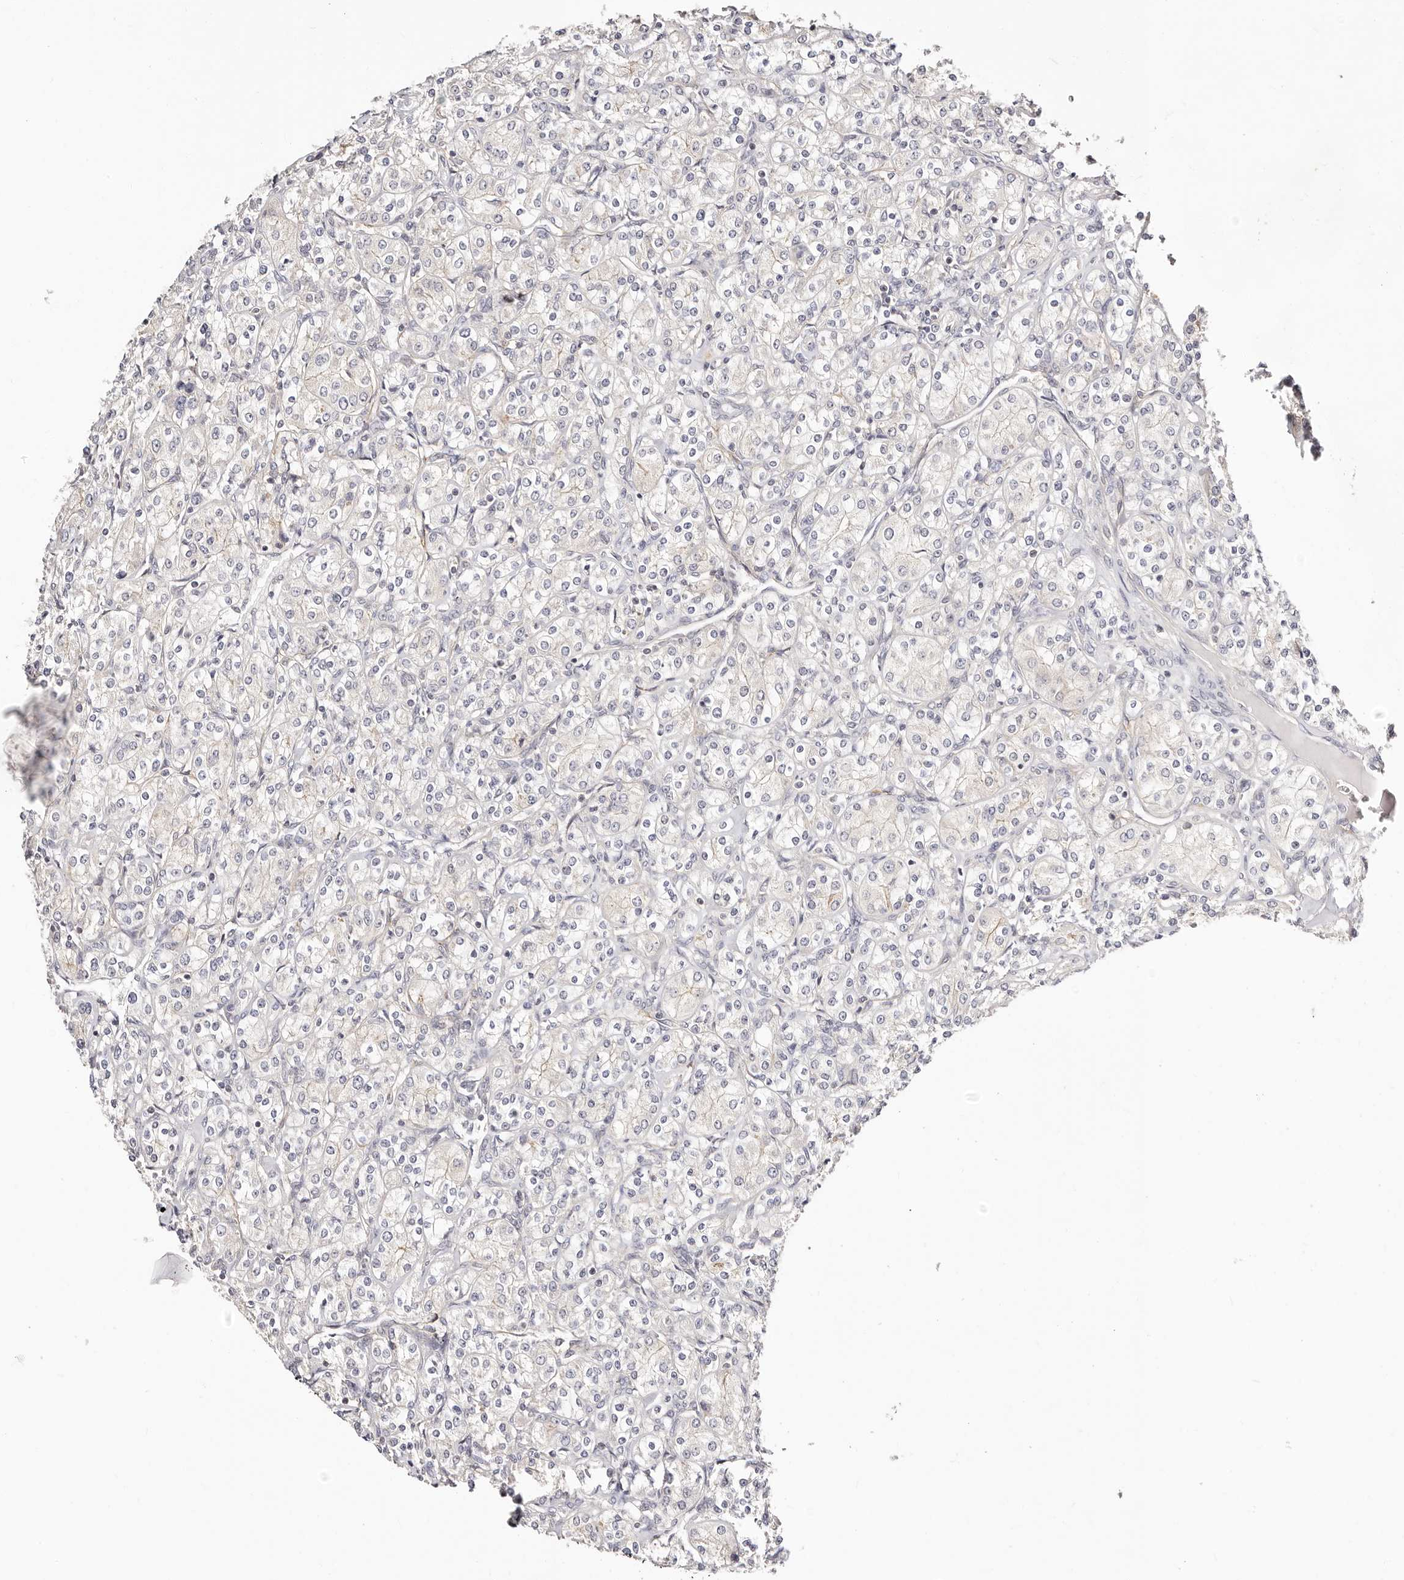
{"staining": {"intensity": "negative", "quantity": "none", "location": "none"}, "tissue": "renal cancer", "cell_type": "Tumor cells", "image_type": "cancer", "snomed": [{"axis": "morphology", "description": "Adenocarcinoma, NOS"}, {"axis": "topography", "description": "Kidney"}], "caption": "Immunohistochemistry (IHC) photomicrograph of adenocarcinoma (renal) stained for a protein (brown), which demonstrates no expression in tumor cells.", "gene": "STAT5A", "patient": {"sex": "male", "age": 77}}